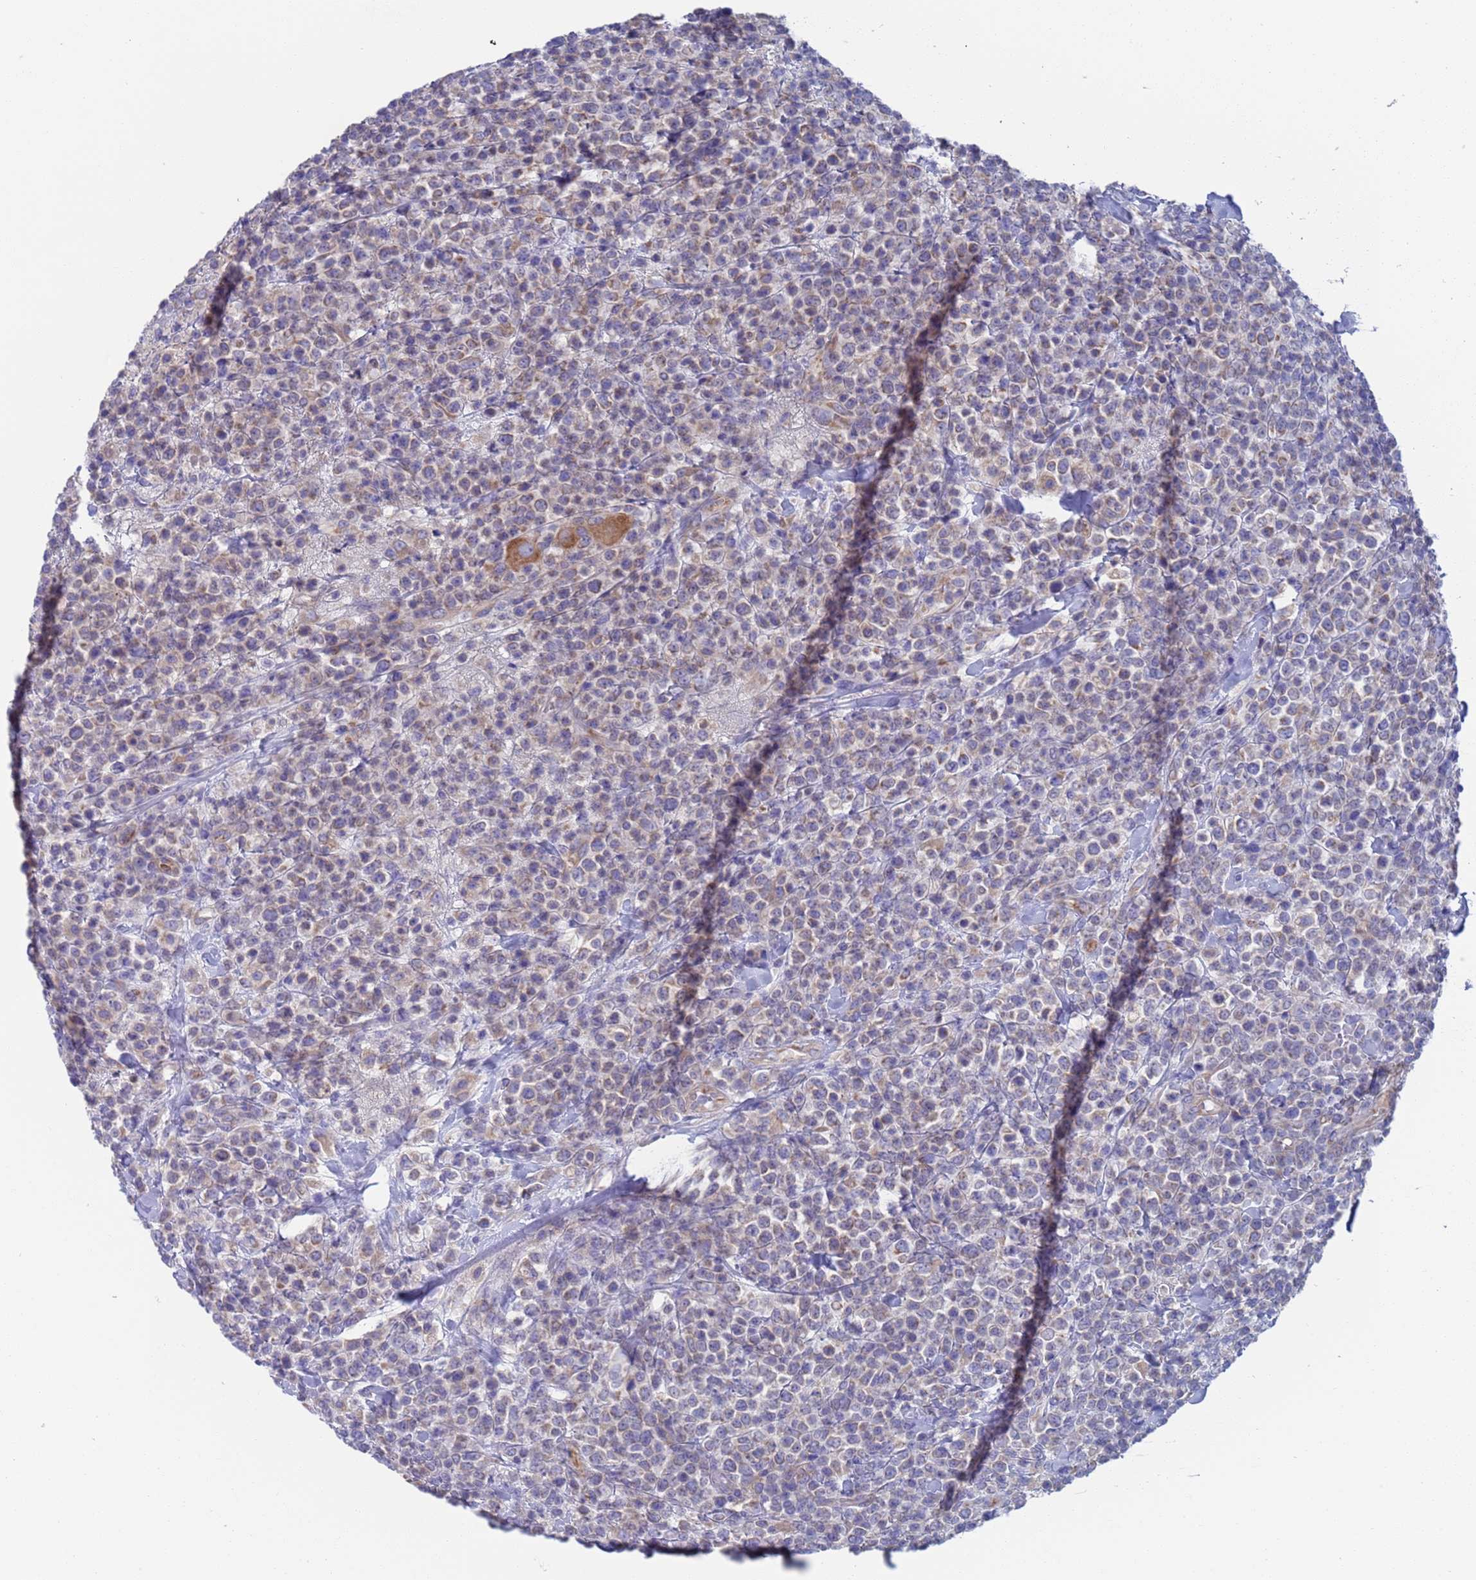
{"staining": {"intensity": "negative", "quantity": "none", "location": "none"}, "tissue": "lymphoma", "cell_type": "Tumor cells", "image_type": "cancer", "snomed": [{"axis": "morphology", "description": "Malignant lymphoma, non-Hodgkin's type, High grade"}, {"axis": "topography", "description": "Colon"}], "caption": "An image of human lymphoma is negative for staining in tumor cells.", "gene": "PET117", "patient": {"sex": "female", "age": 53}}